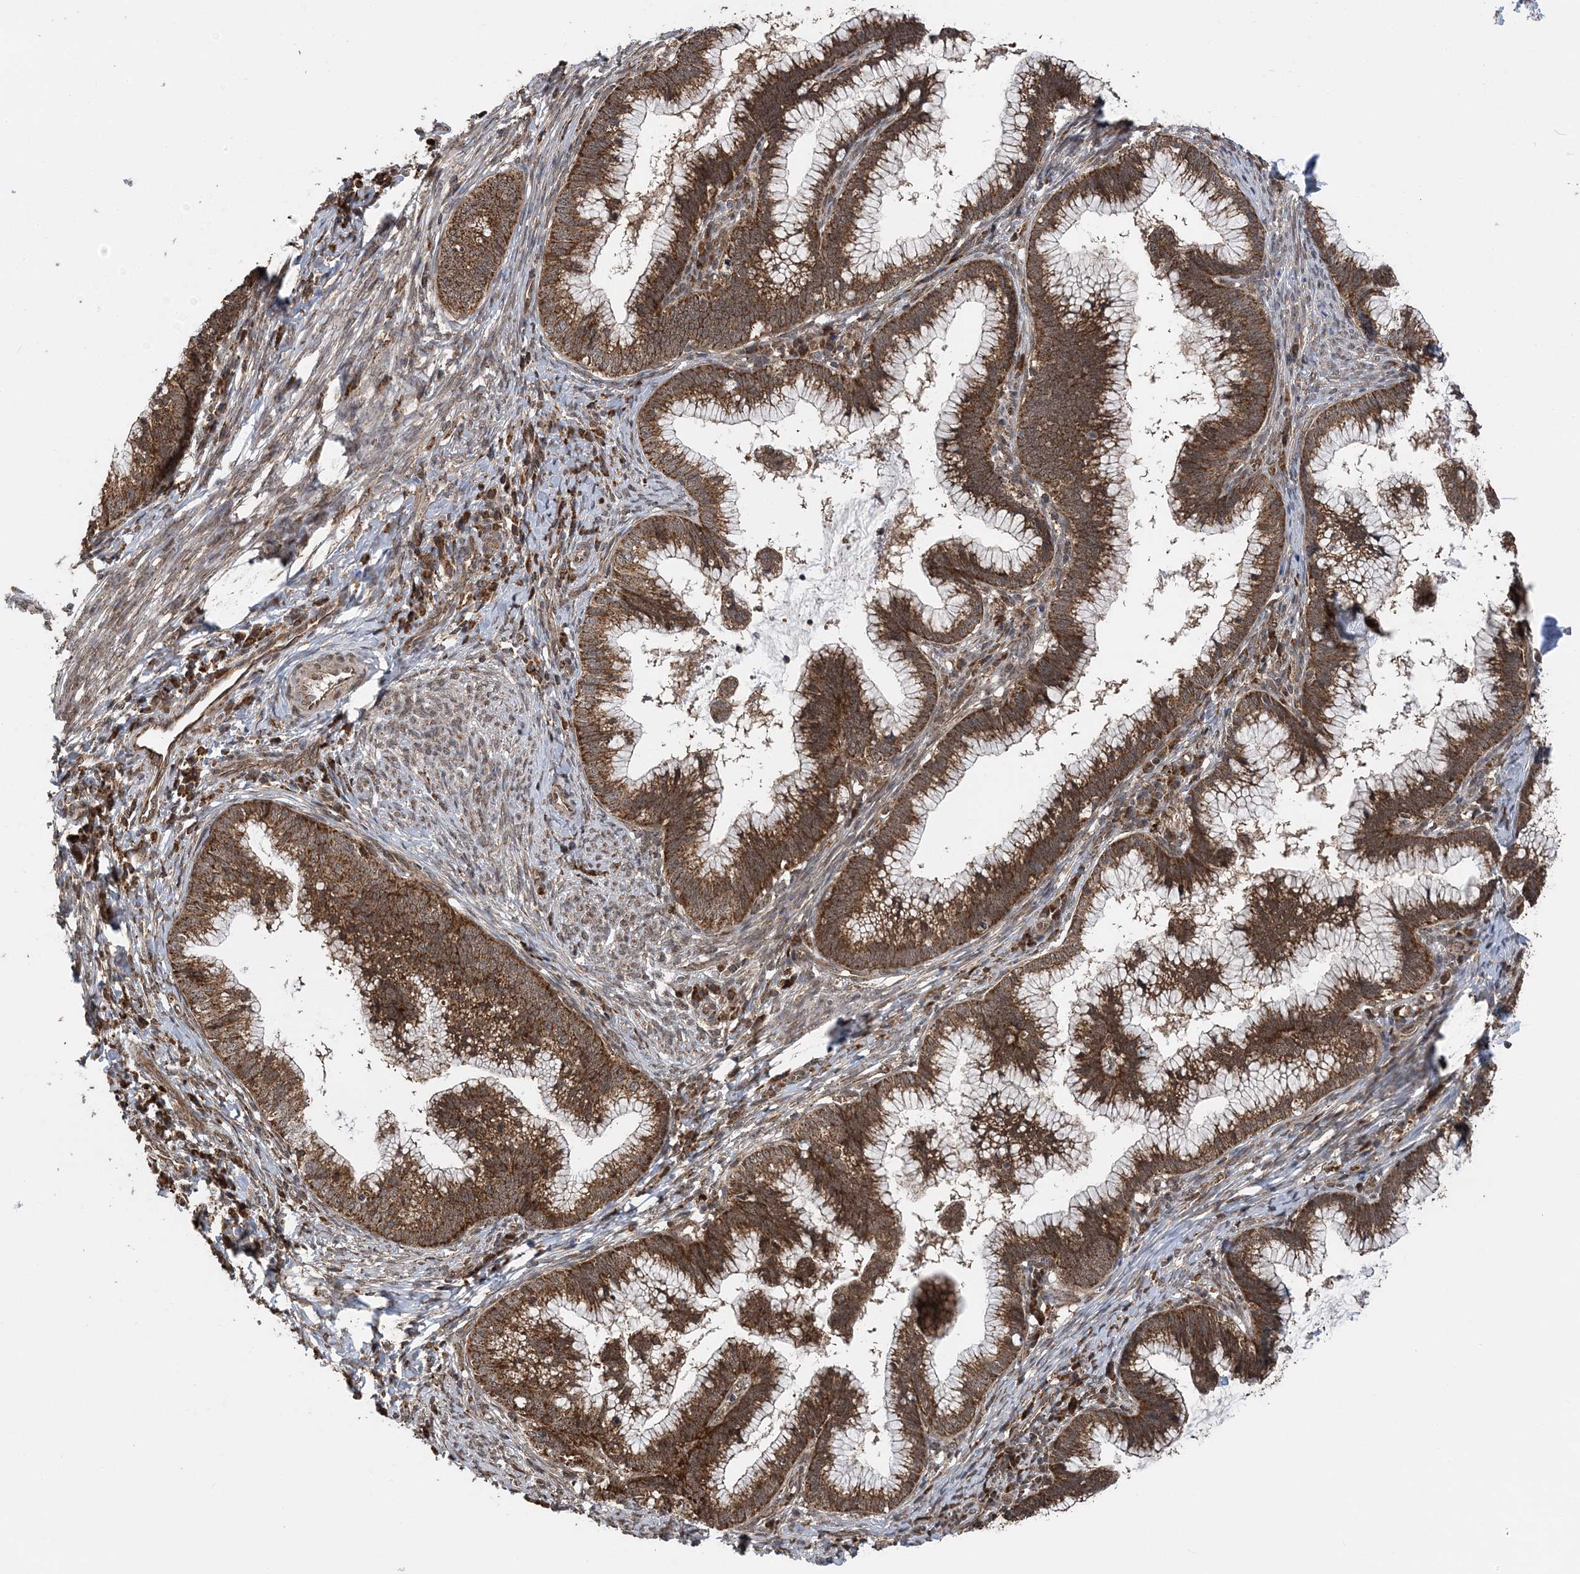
{"staining": {"intensity": "moderate", "quantity": ">75%", "location": "cytoplasmic/membranous"}, "tissue": "cervical cancer", "cell_type": "Tumor cells", "image_type": "cancer", "snomed": [{"axis": "morphology", "description": "Adenocarcinoma, NOS"}, {"axis": "topography", "description": "Cervix"}], "caption": "Protein analysis of cervical cancer tissue demonstrates moderate cytoplasmic/membranous positivity in approximately >75% of tumor cells.", "gene": "PCBP1", "patient": {"sex": "female", "age": 36}}